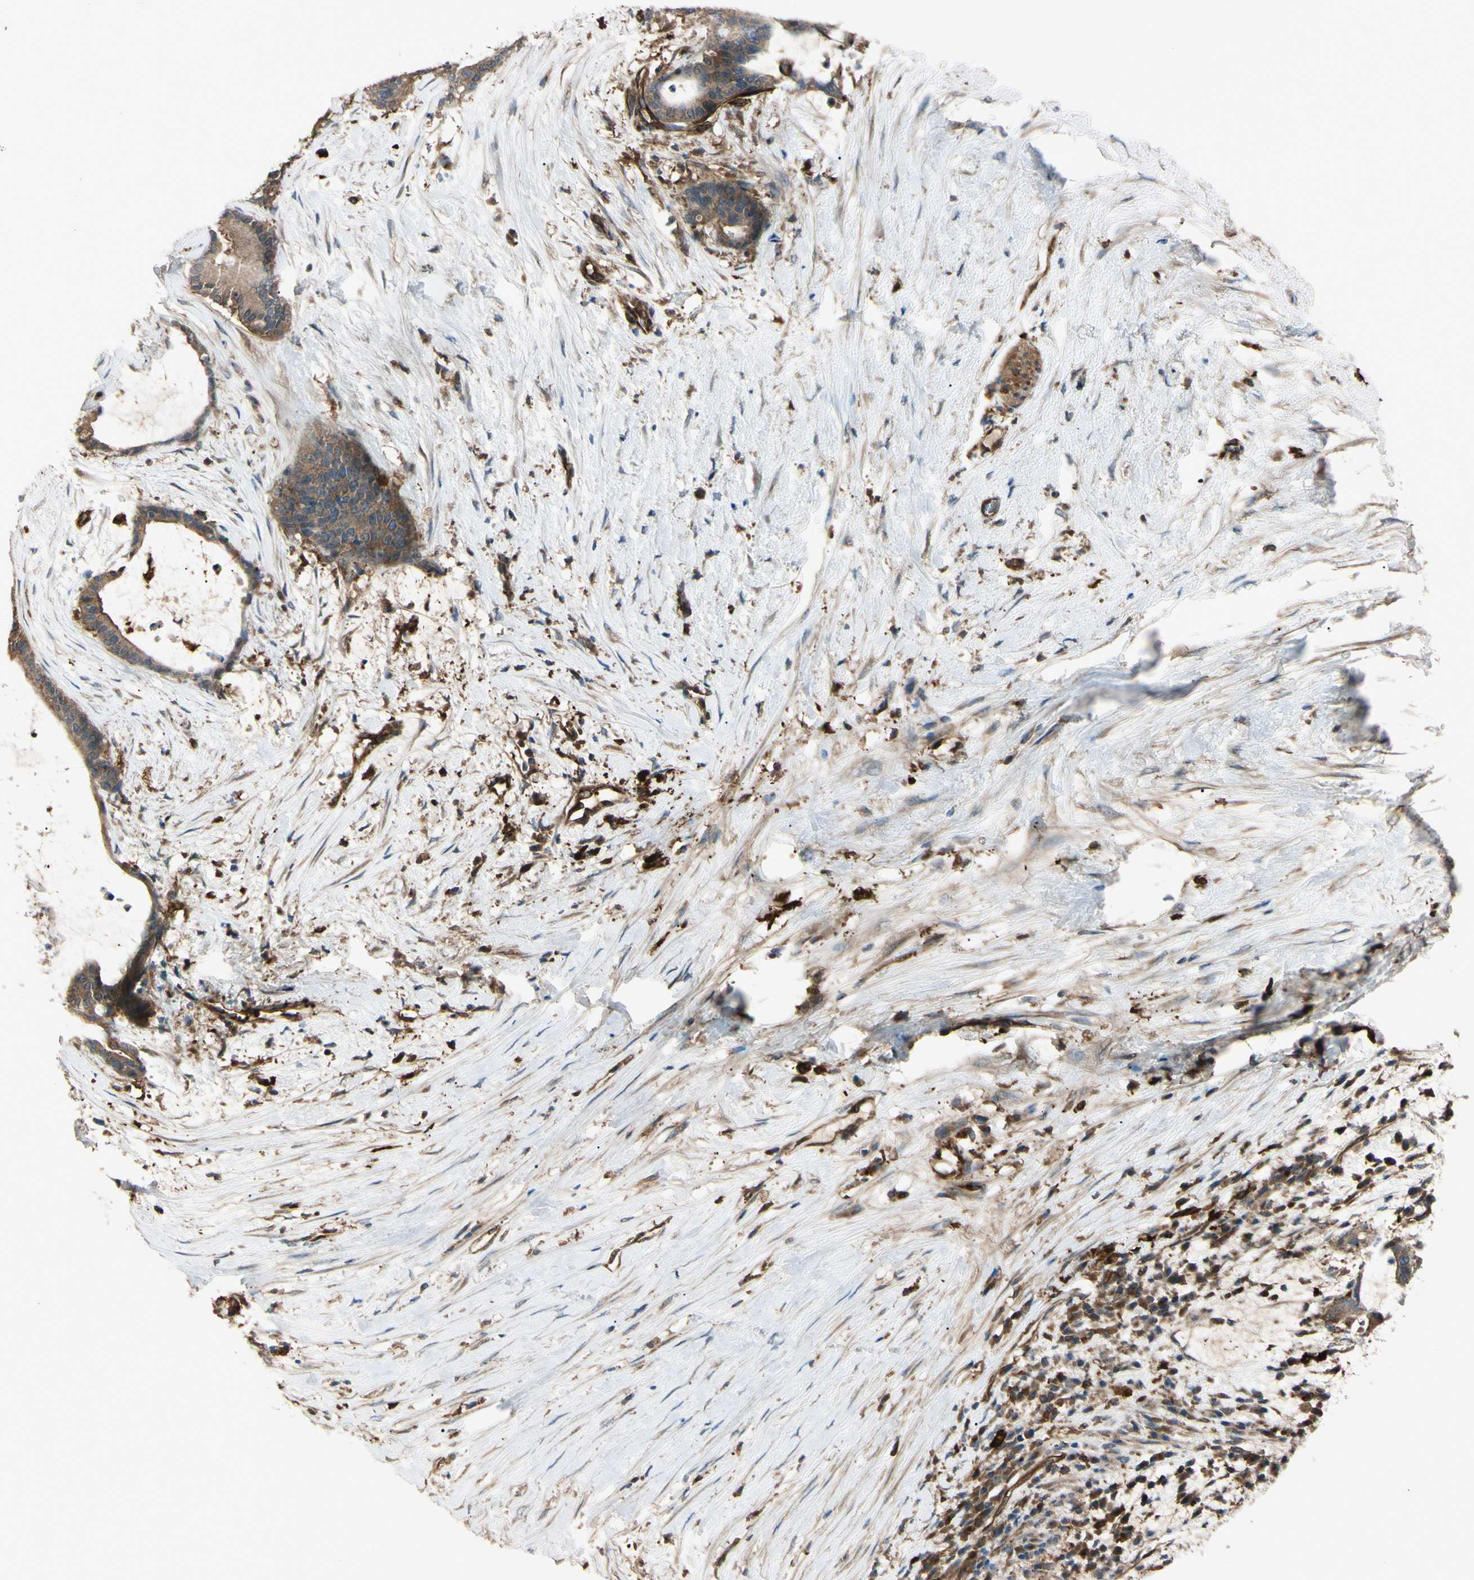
{"staining": {"intensity": "moderate", "quantity": ">75%", "location": "cytoplasmic/membranous"}, "tissue": "liver cancer", "cell_type": "Tumor cells", "image_type": "cancer", "snomed": [{"axis": "morphology", "description": "Cholangiocarcinoma"}, {"axis": "topography", "description": "Liver"}], "caption": "Protein expression analysis of liver cancer (cholangiocarcinoma) exhibits moderate cytoplasmic/membranous positivity in about >75% of tumor cells.", "gene": "PTPN12", "patient": {"sex": "female", "age": 73}}